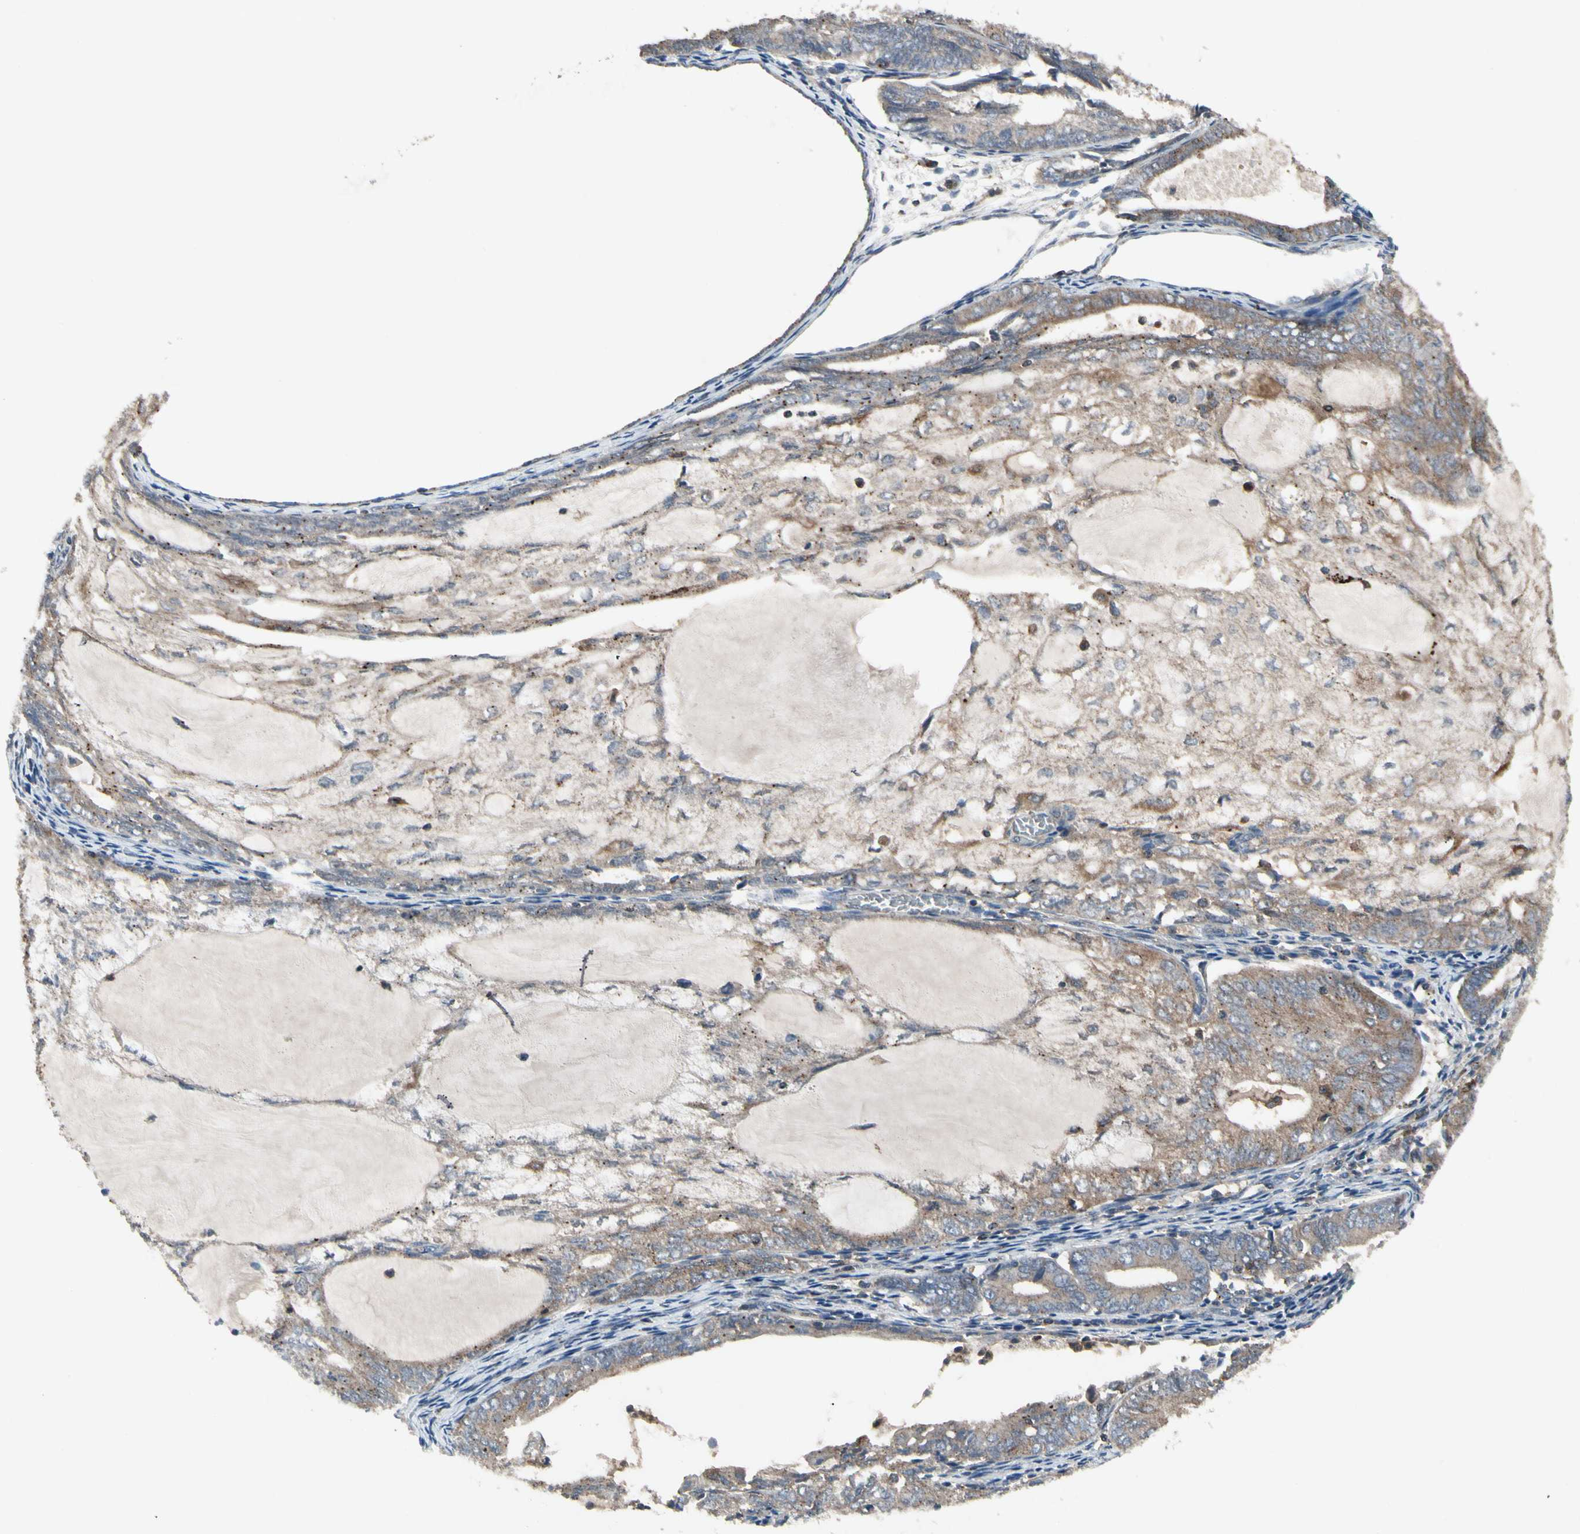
{"staining": {"intensity": "moderate", "quantity": ">75%", "location": "cytoplasmic/membranous"}, "tissue": "endometrial cancer", "cell_type": "Tumor cells", "image_type": "cancer", "snomed": [{"axis": "morphology", "description": "Adenocarcinoma, NOS"}, {"axis": "topography", "description": "Endometrium"}], "caption": "Immunohistochemistry of human endometrial cancer (adenocarcinoma) demonstrates medium levels of moderate cytoplasmic/membranous positivity in about >75% of tumor cells. The protein is stained brown, and the nuclei are stained in blue (DAB IHC with brightfield microscopy, high magnification).", "gene": "NMI", "patient": {"sex": "female", "age": 81}}